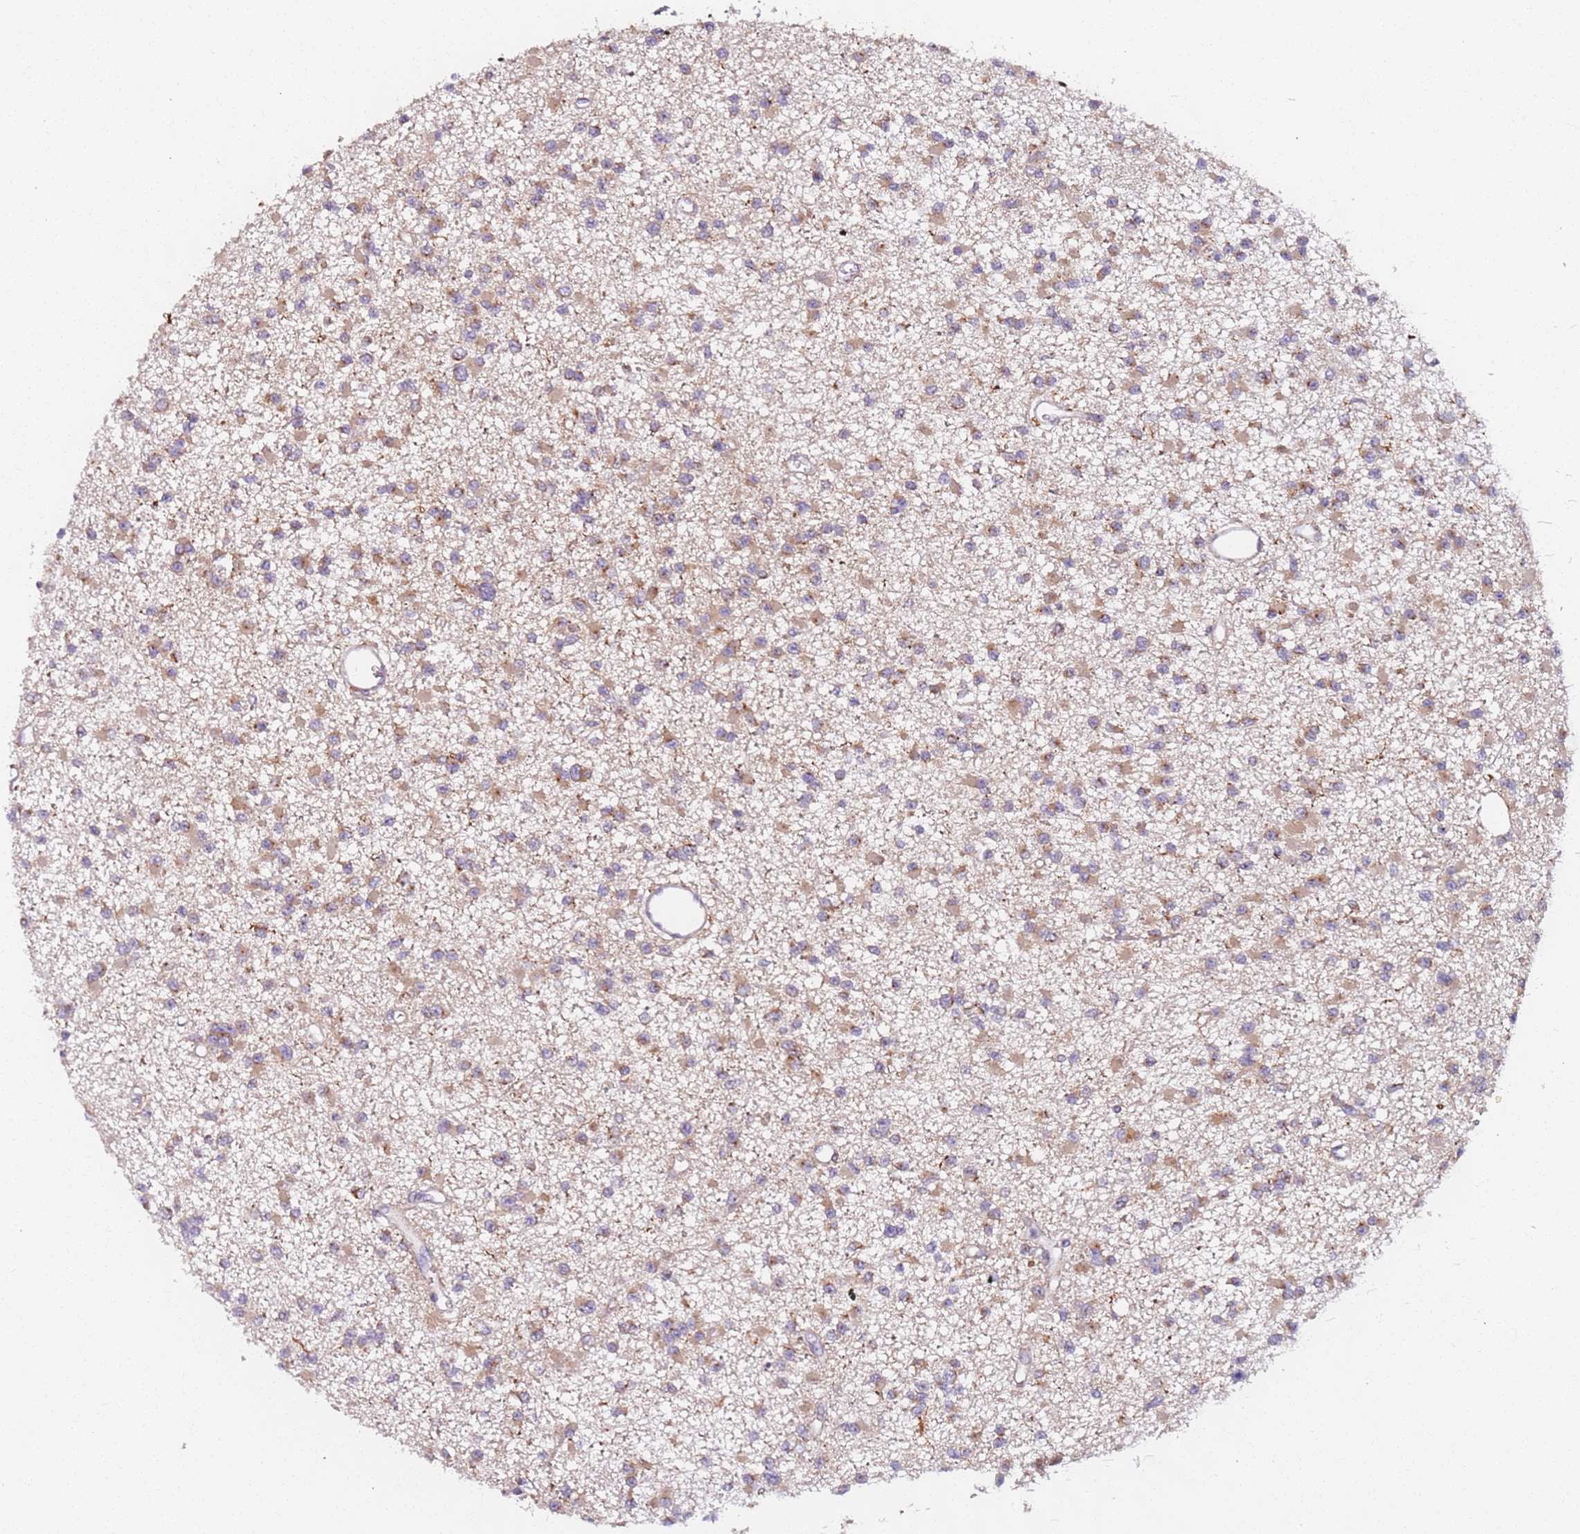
{"staining": {"intensity": "weak", "quantity": ">75%", "location": "cytoplasmic/membranous"}, "tissue": "glioma", "cell_type": "Tumor cells", "image_type": "cancer", "snomed": [{"axis": "morphology", "description": "Glioma, malignant, Low grade"}, {"axis": "topography", "description": "Brain"}], "caption": "IHC staining of glioma, which reveals low levels of weak cytoplasmic/membranous positivity in approximately >75% of tumor cells indicating weak cytoplasmic/membranous protein staining. The staining was performed using DAB (brown) for protein detection and nuclei were counterstained in hematoxylin (blue).", "gene": "AKTIP", "patient": {"sex": "female", "age": 22}}